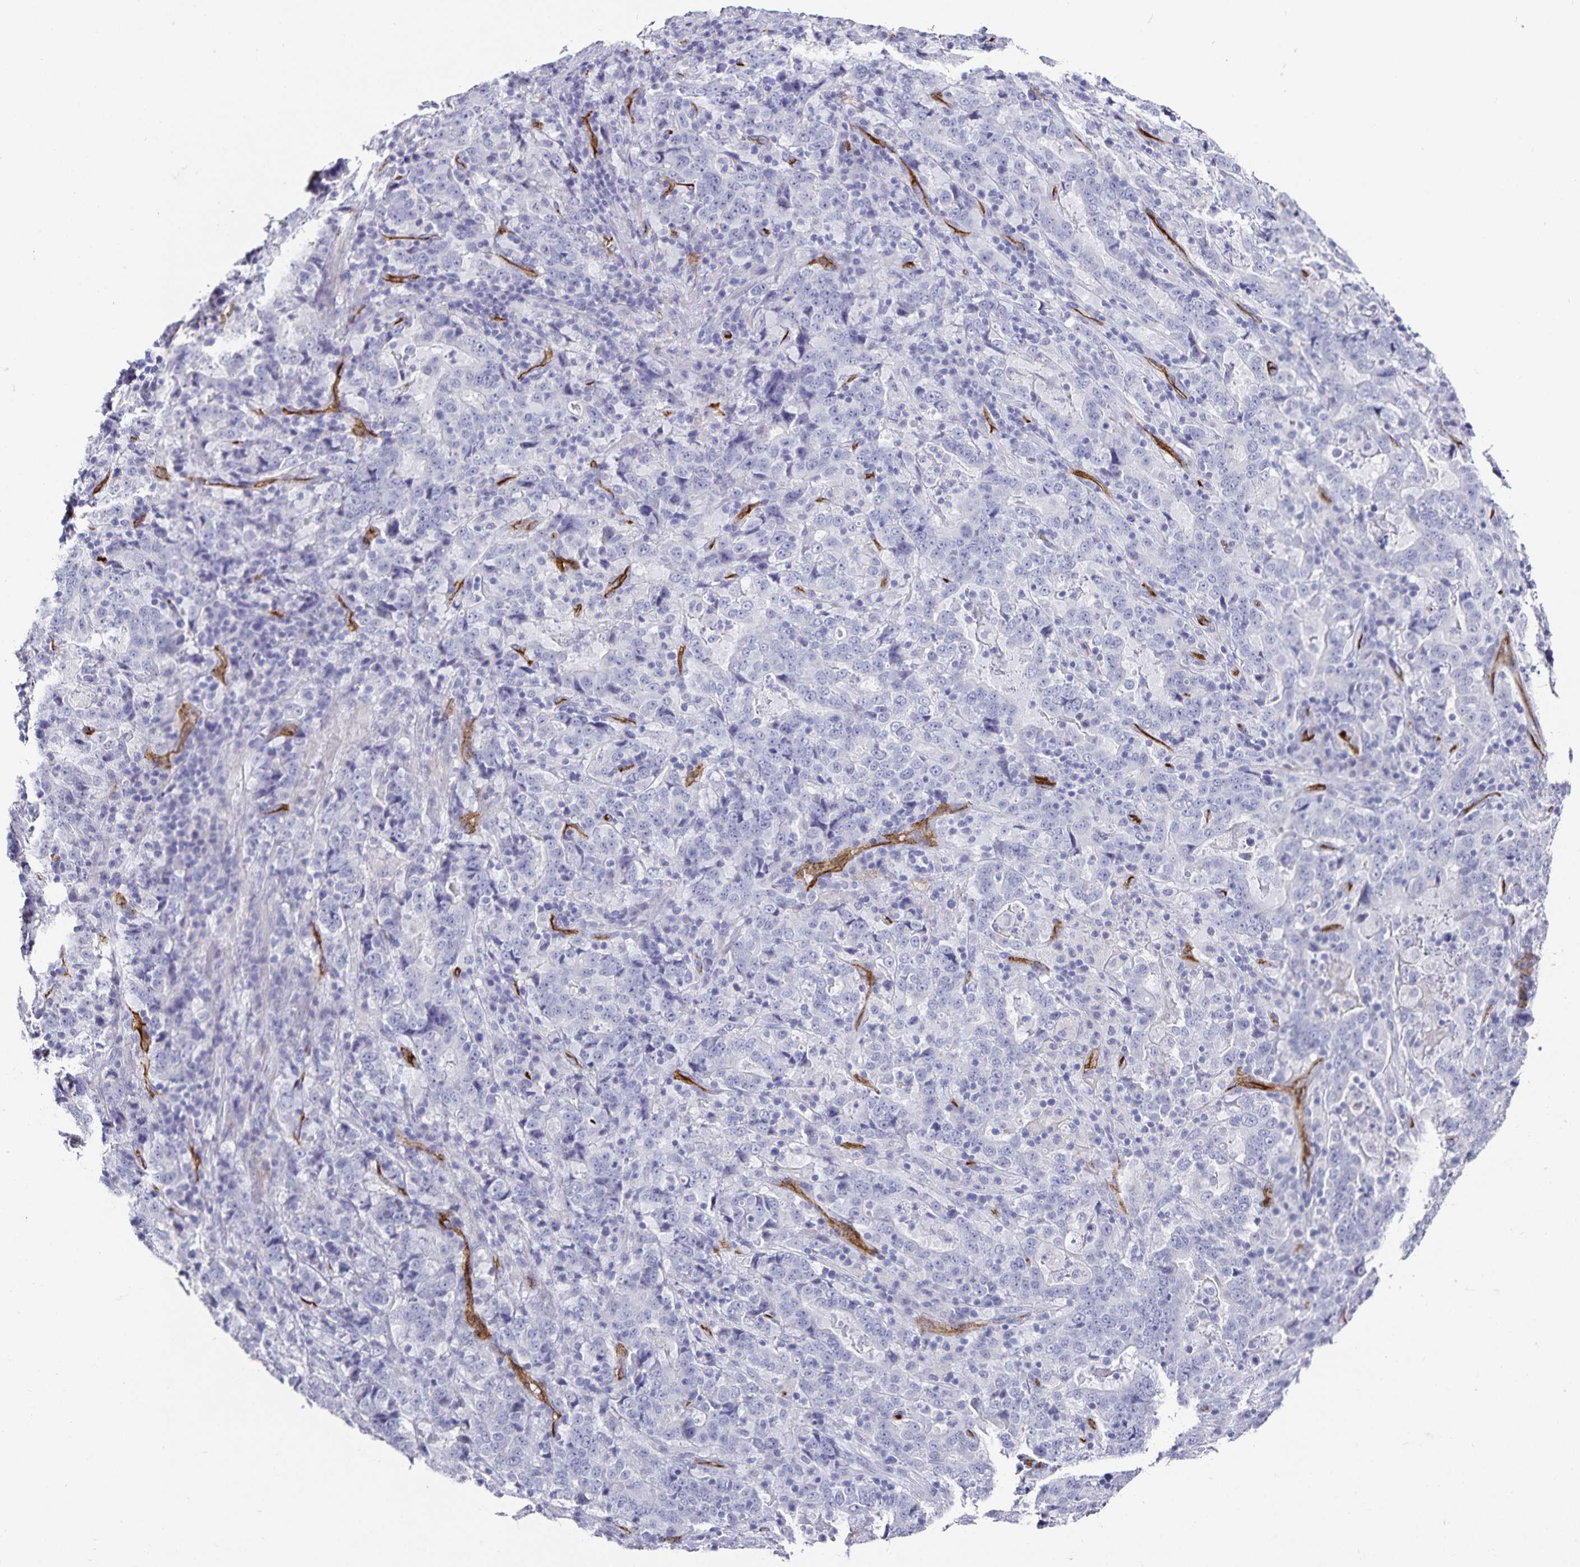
{"staining": {"intensity": "negative", "quantity": "none", "location": "none"}, "tissue": "stomach cancer", "cell_type": "Tumor cells", "image_type": "cancer", "snomed": [{"axis": "morphology", "description": "Normal tissue, NOS"}, {"axis": "morphology", "description": "Adenocarcinoma, NOS"}, {"axis": "topography", "description": "Stomach, upper"}, {"axis": "topography", "description": "Stomach"}], "caption": "Tumor cells show no significant expression in stomach cancer (adenocarcinoma).", "gene": "PODXL", "patient": {"sex": "male", "age": 59}}